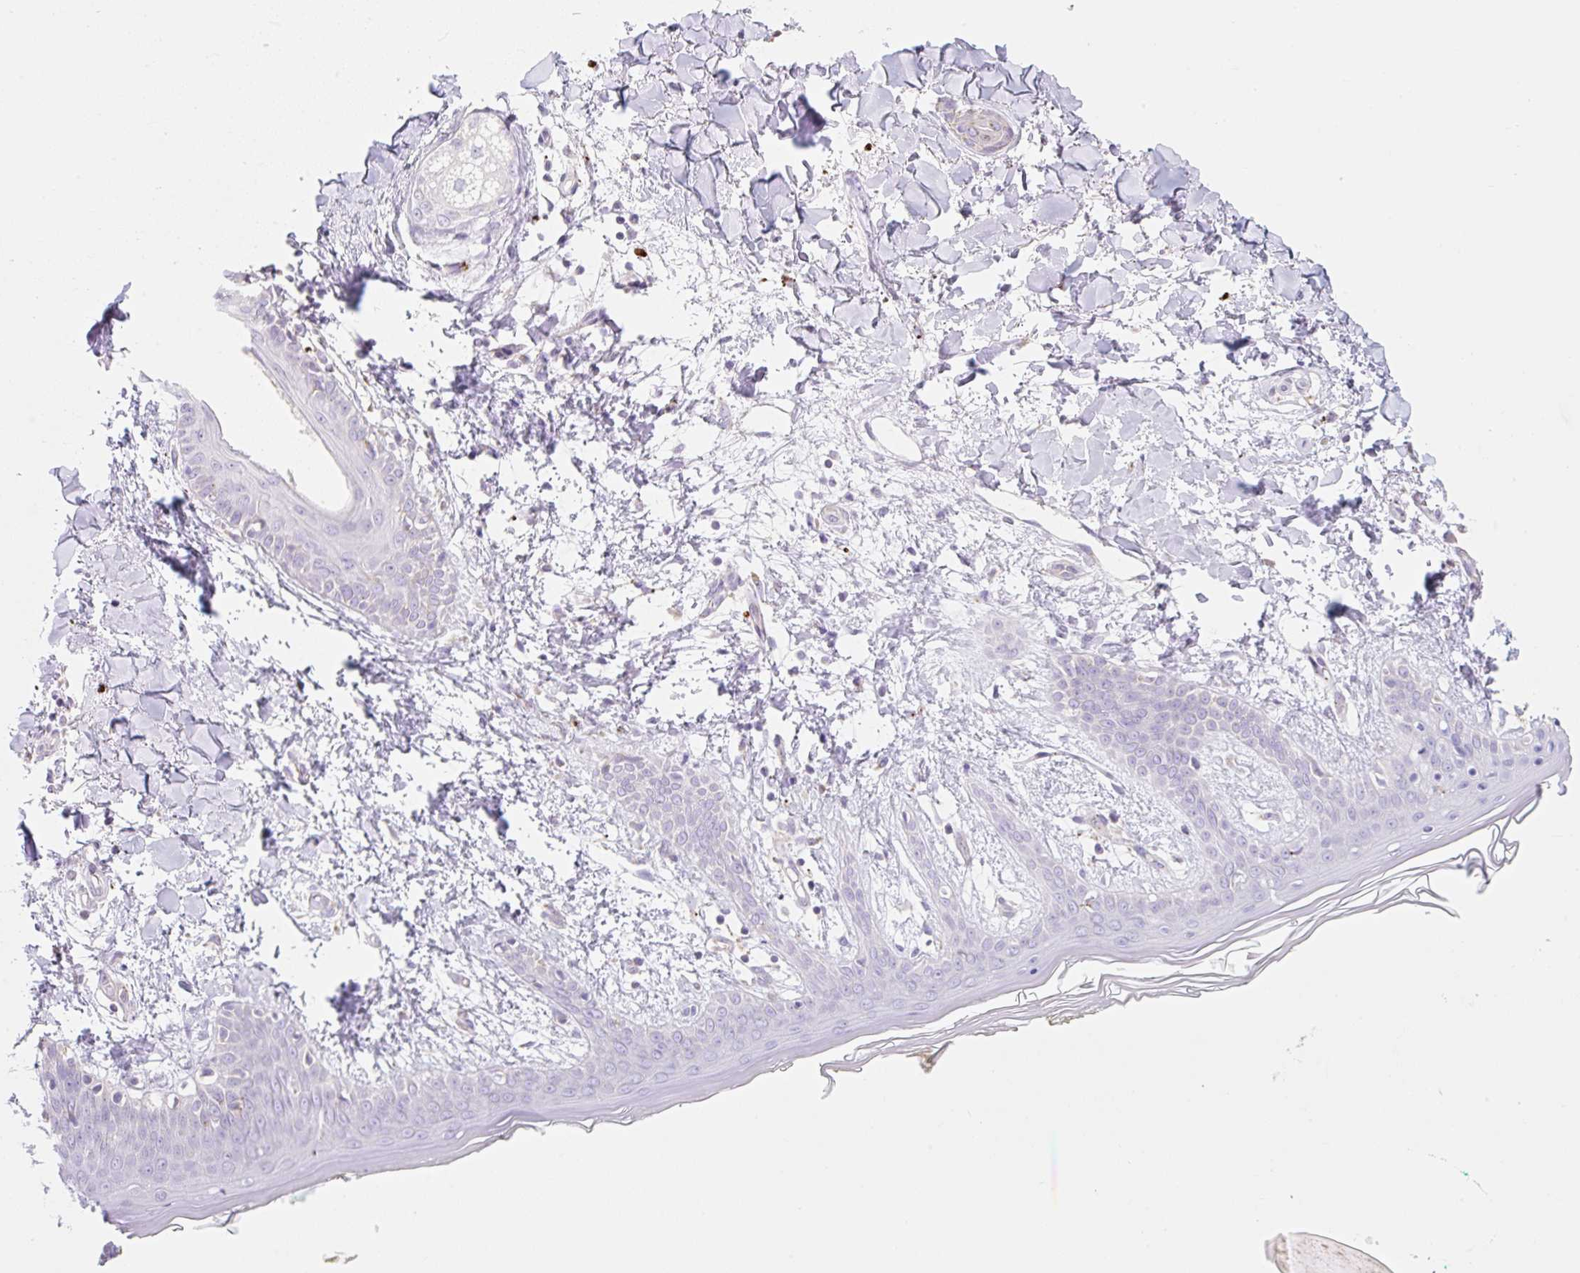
{"staining": {"intensity": "negative", "quantity": "none", "location": "none"}, "tissue": "skin", "cell_type": "Fibroblasts", "image_type": "normal", "snomed": [{"axis": "morphology", "description": "Normal tissue, NOS"}, {"axis": "topography", "description": "Skin"}], "caption": "A high-resolution photomicrograph shows immunohistochemistry staining of normal skin, which exhibits no significant expression in fibroblasts.", "gene": "CLEC3A", "patient": {"sex": "female", "age": 34}}